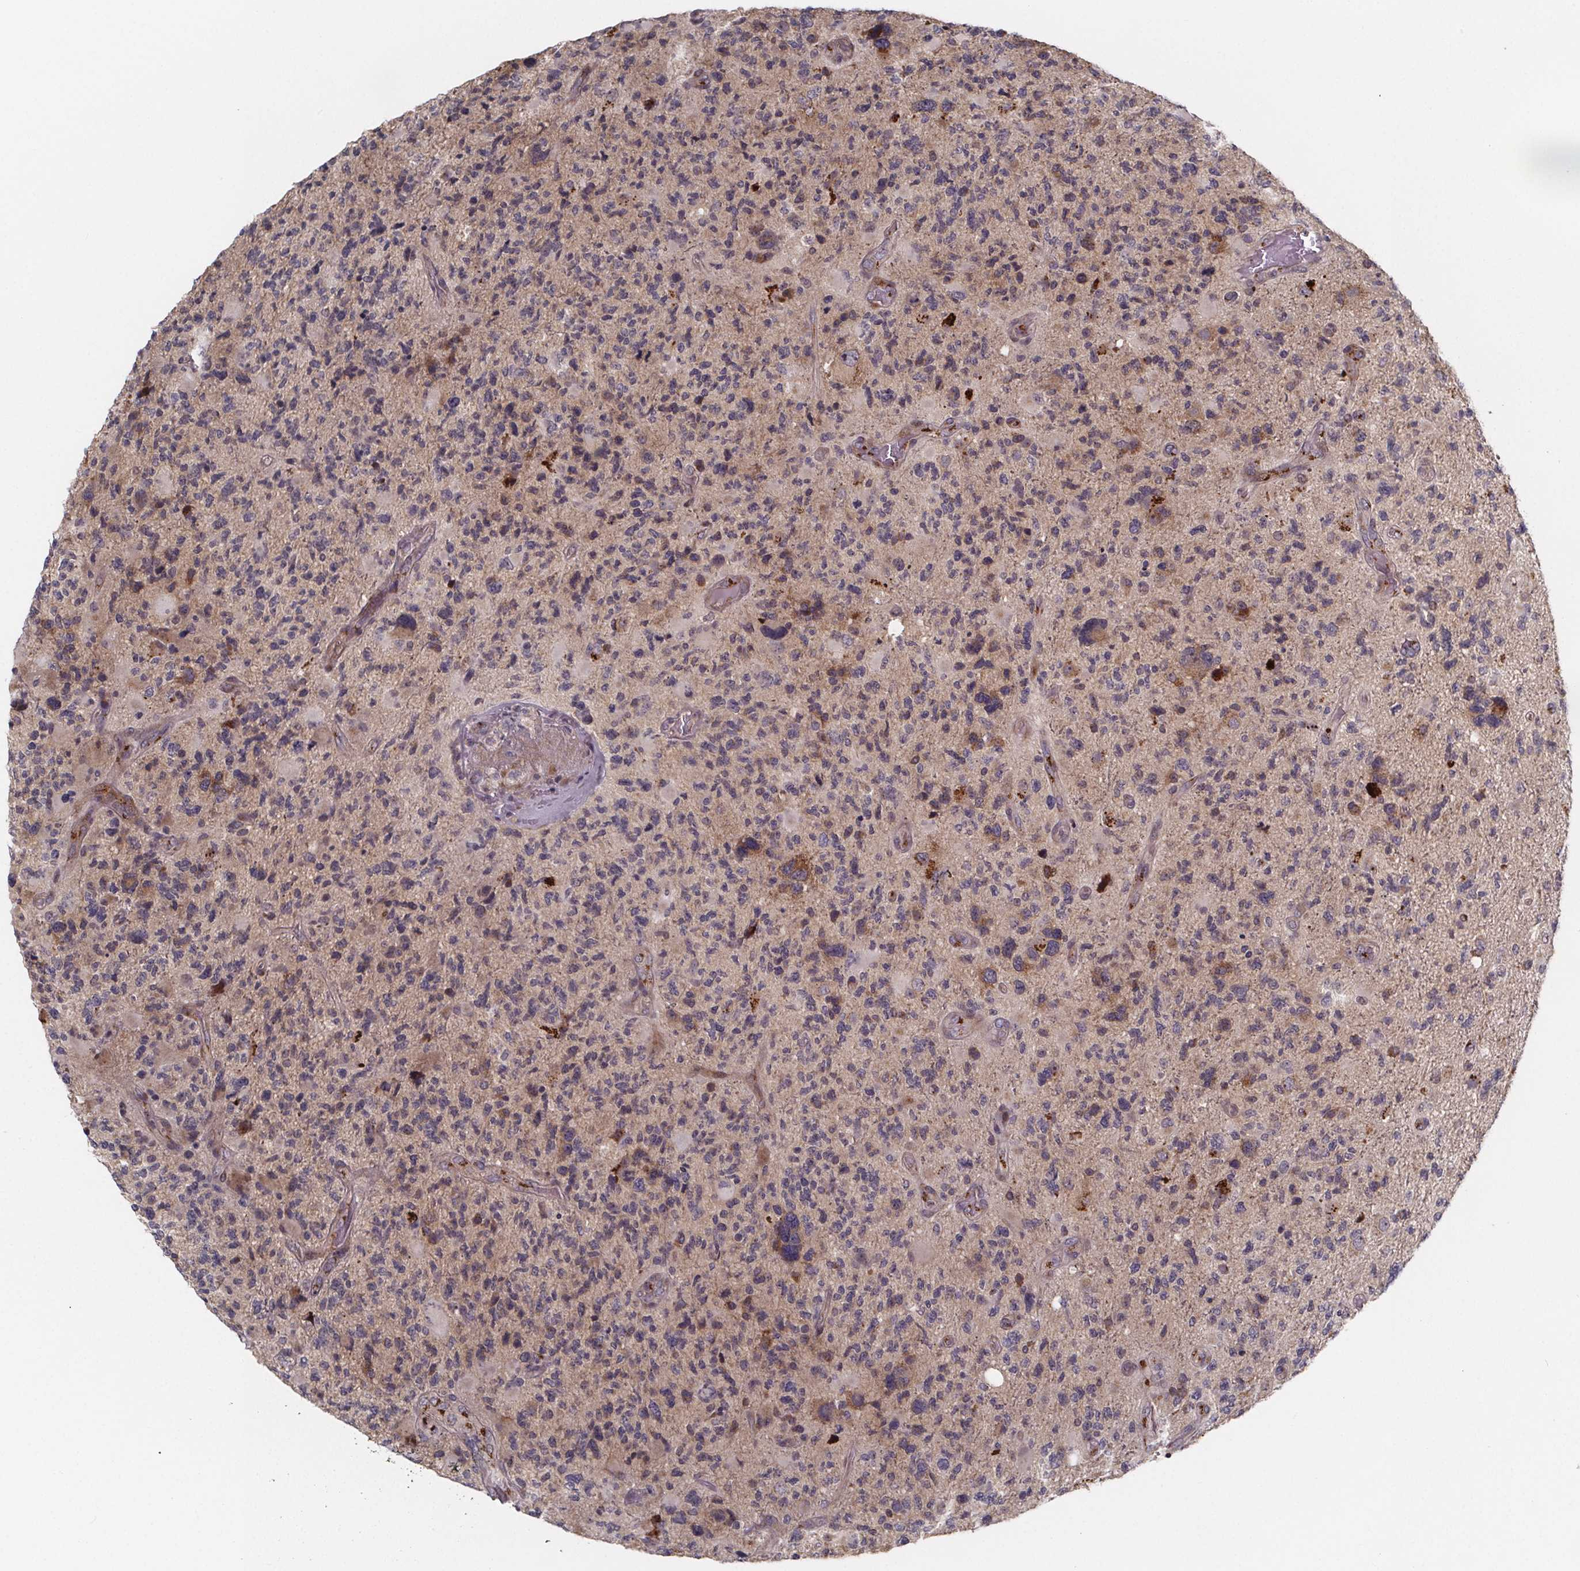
{"staining": {"intensity": "negative", "quantity": "none", "location": "none"}, "tissue": "glioma", "cell_type": "Tumor cells", "image_type": "cancer", "snomed": [{"axis": "morphology", "description": "Glioma, malignant, High grade"}, {"axis": "topography", "description": "Brain"}], "caption": "Immunohistochemistry image of human malignant glioma (high-grade) stained for a protein (brown), which exhibits no staining in tumor cells.", "gene": "NDST1", "patient": {"sex": "female", "age": 71}}